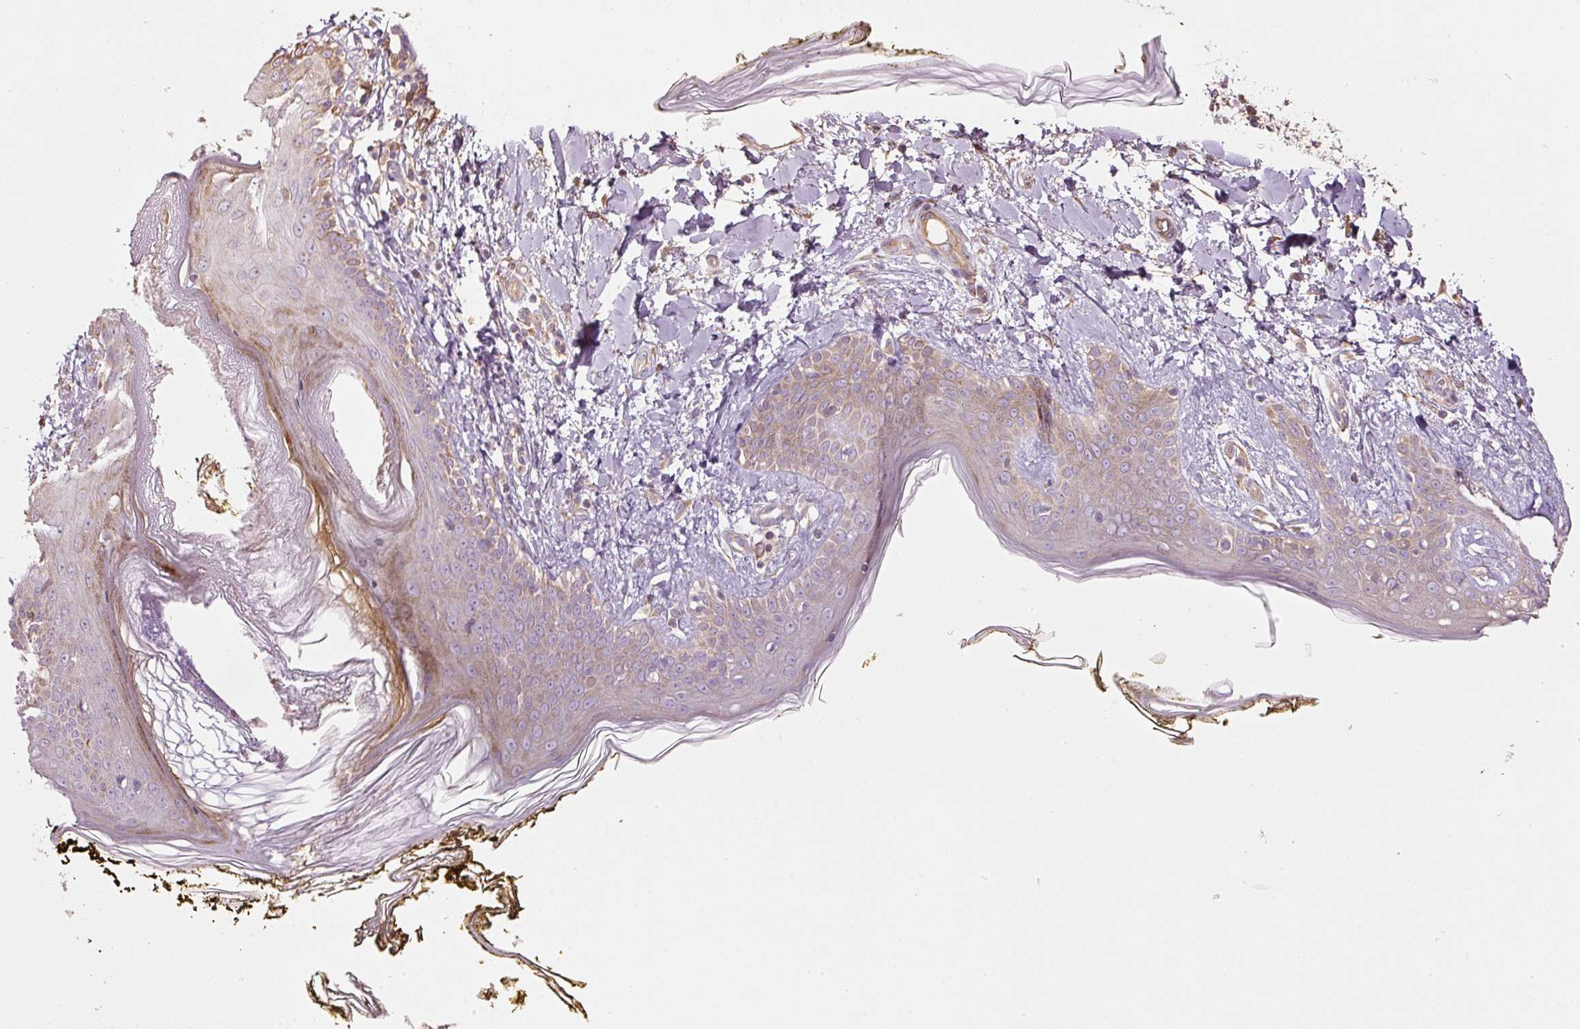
{"staining": {"intensity": "weak", "quantity": ">75%", "location": "cytoplasmic/membranous"}, "tissue": "skin", "cell_type": "Fibroblasts", "image_type": "normal", "snomed": [{"axis": "morphology", "description": "Normal tissue, NOS"}, {"axis": "topography", "description": "Skin"}], "caption": "Protein staining by immunohistochemistry exhibits weak cytoplasmic/membranous expression in about >75% of fibroblasts in unremarkable skin. (DAB = brown stain, brightfield microscopy at high magnification).", "gene": "SERPING1", "patient": {"sex": "female", "age": 34}}